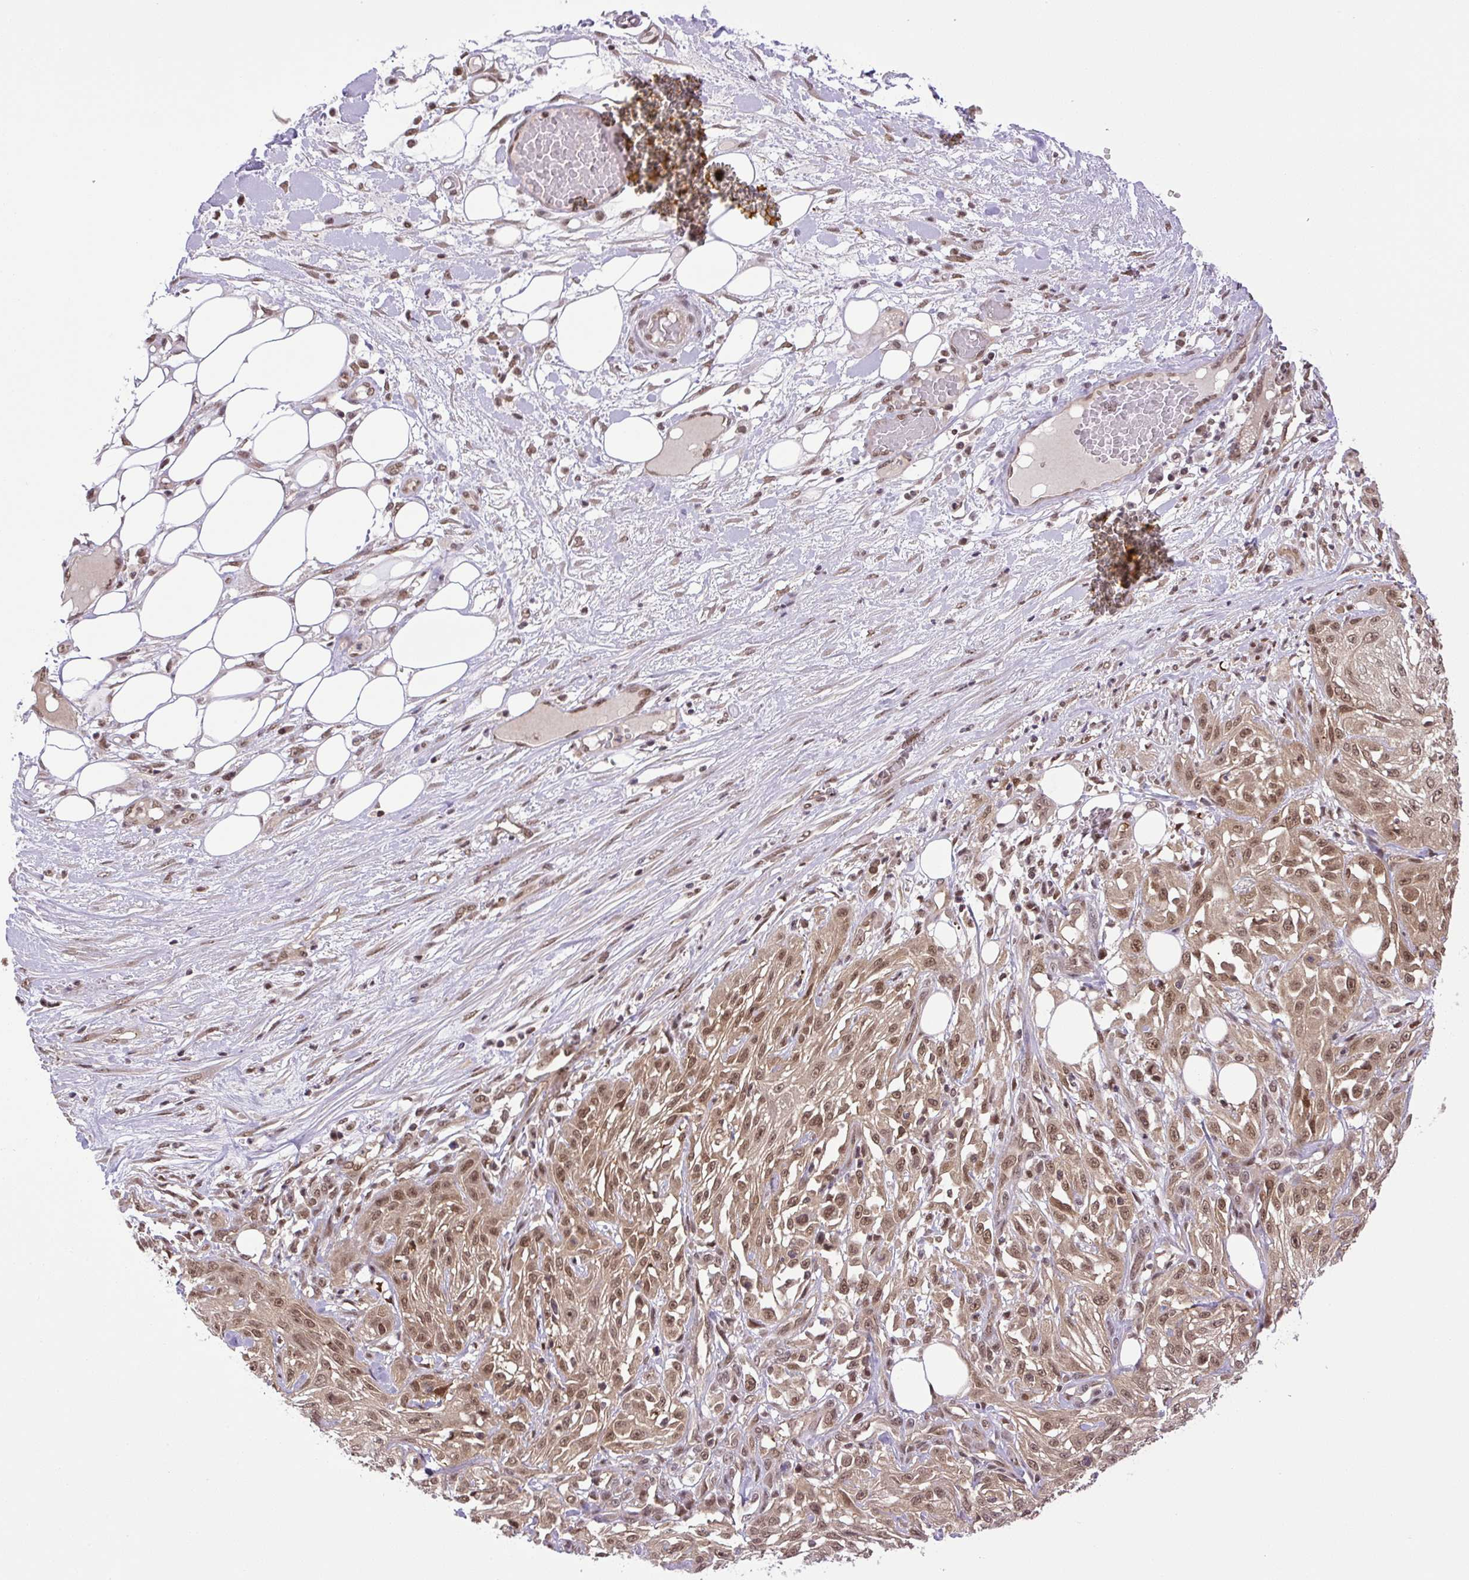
{"staining": {"intensity": "moderate", "quantity": ">75%", "location": "cytoplasmic/membranous,nuclear"}, "tissue": "skin cancer", "cell_type": "Tumor cells", "image_type": "cancer", "snomed": [{"axis": "morphology", "description": "Squamous cell carcinoma, NOS"}, {"axis": "morphology", "description": "Squamous cell carcinoma, metastatic, NOS"}, {"axis": "topography", "description": "Skin"}, {"axis": "topography", "description": "Lymph node"}], "caption": "This is a photomicrograph of IHC staining of skin cancer (metastatic squamous cell carcinoma), which shows moderate positivity in the cytoplasmic/membranous and nuclear of tumor cells.", "gene": "SGTA", "patient": {"sex": "male", "age": 75}}